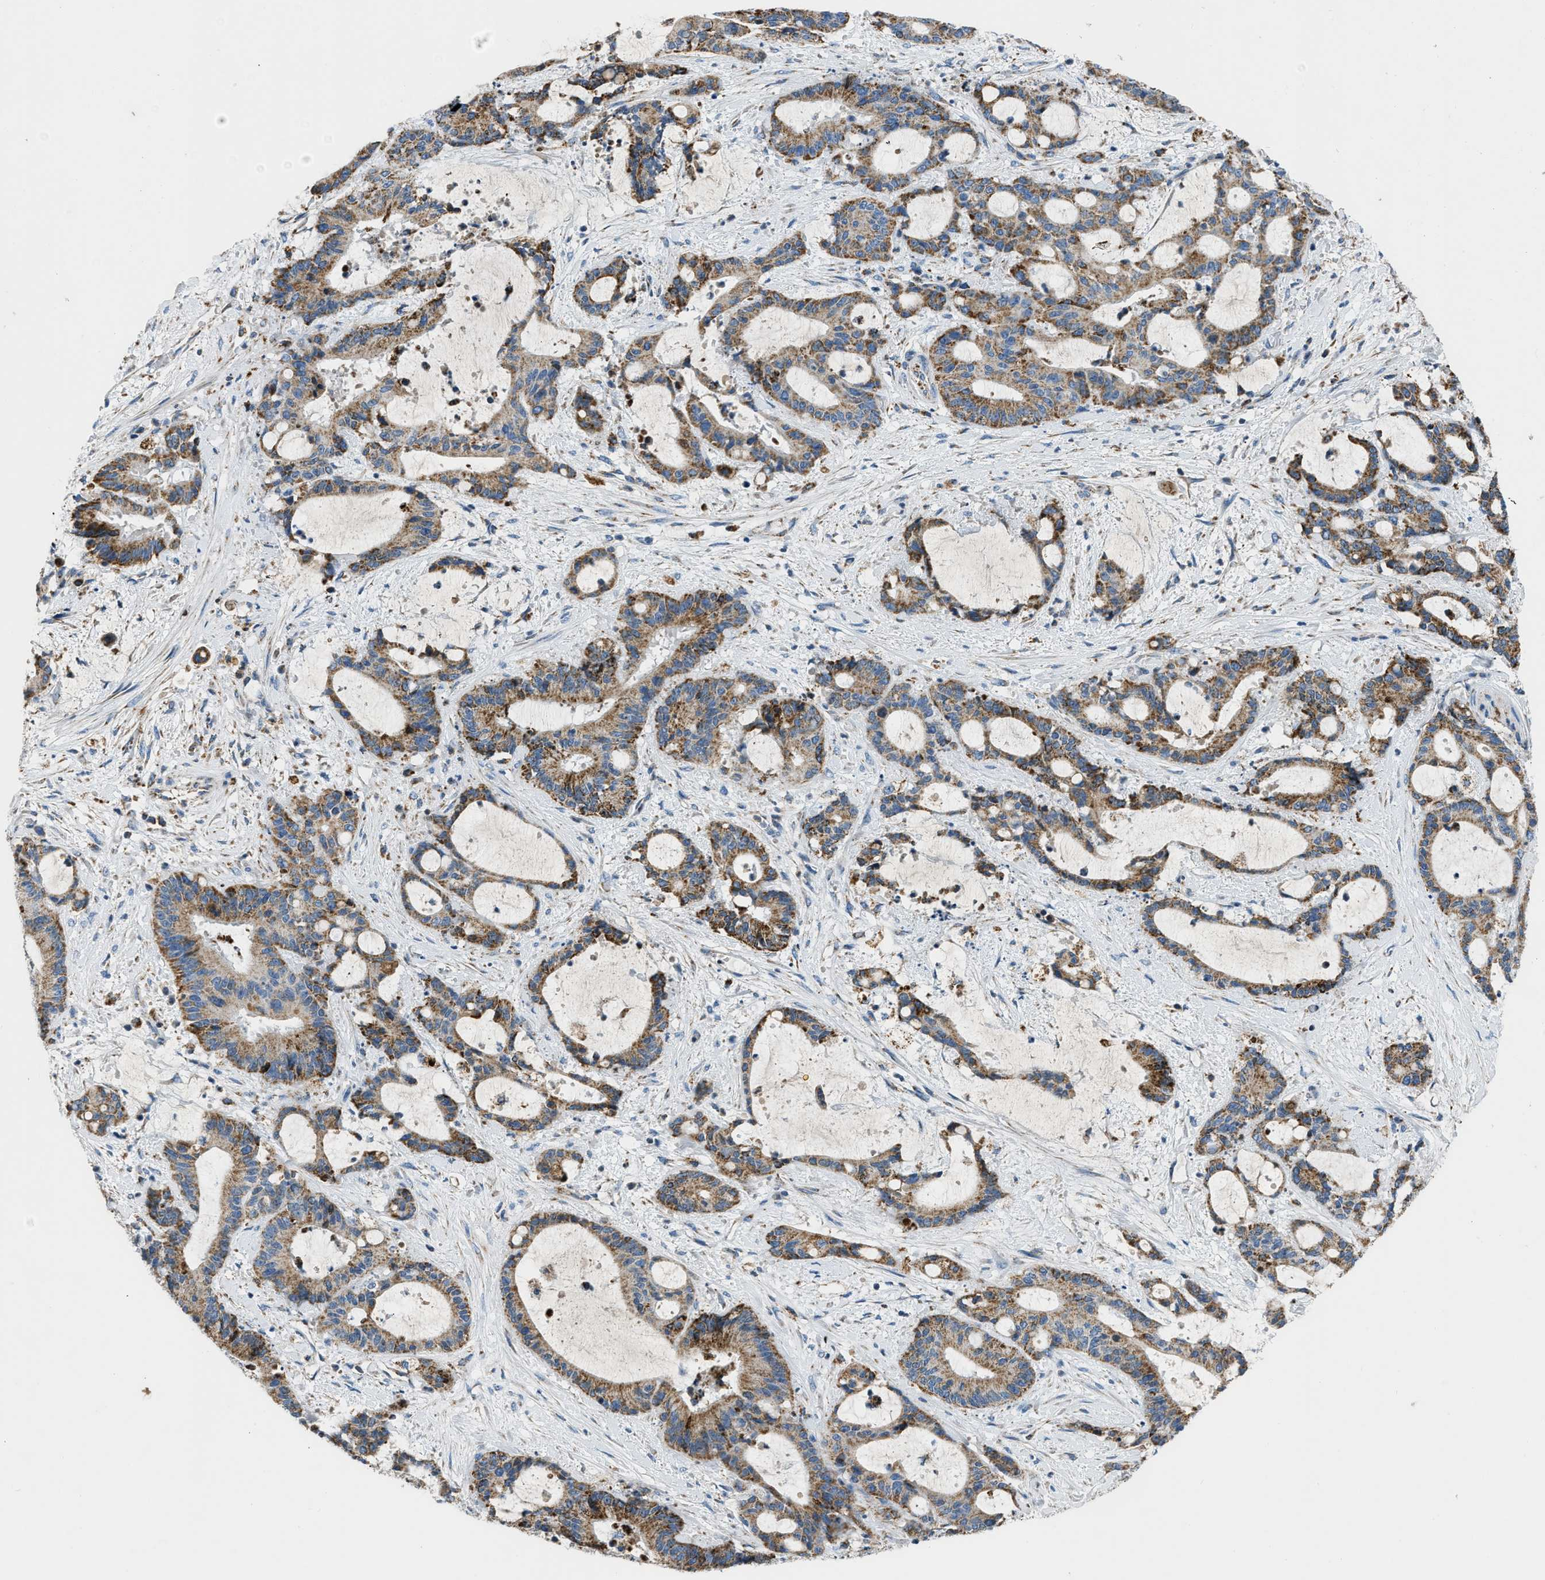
{"staining": {"intensity": "moderate", "quantity": ">75%", "location": "cytoplasmic/membranous"}, "tissue": "liver cancer", "cell_type": "Tumor cells", "image_type": "cancer", "snomed": [{"axis": "morphology", "description": "Normal tissue, NOS"}, {"axis": "morphology", "description": "Cholangiocarcinoma"}, {"axis": "topography", "description": "Liver"}, {"axis": "topography", "description": "Peripheral nerve tissue"}], "caption": "Protein expression analysis of human liver cholangiocarcinoma reveals moderate cytoplasmic/membranous positivity in about >75% of tumor cells. (DAB IHC with brightfield microscopy, high magnification).", "gene": "ACADVL", "patient": {"sex": "female", "age": 73}}